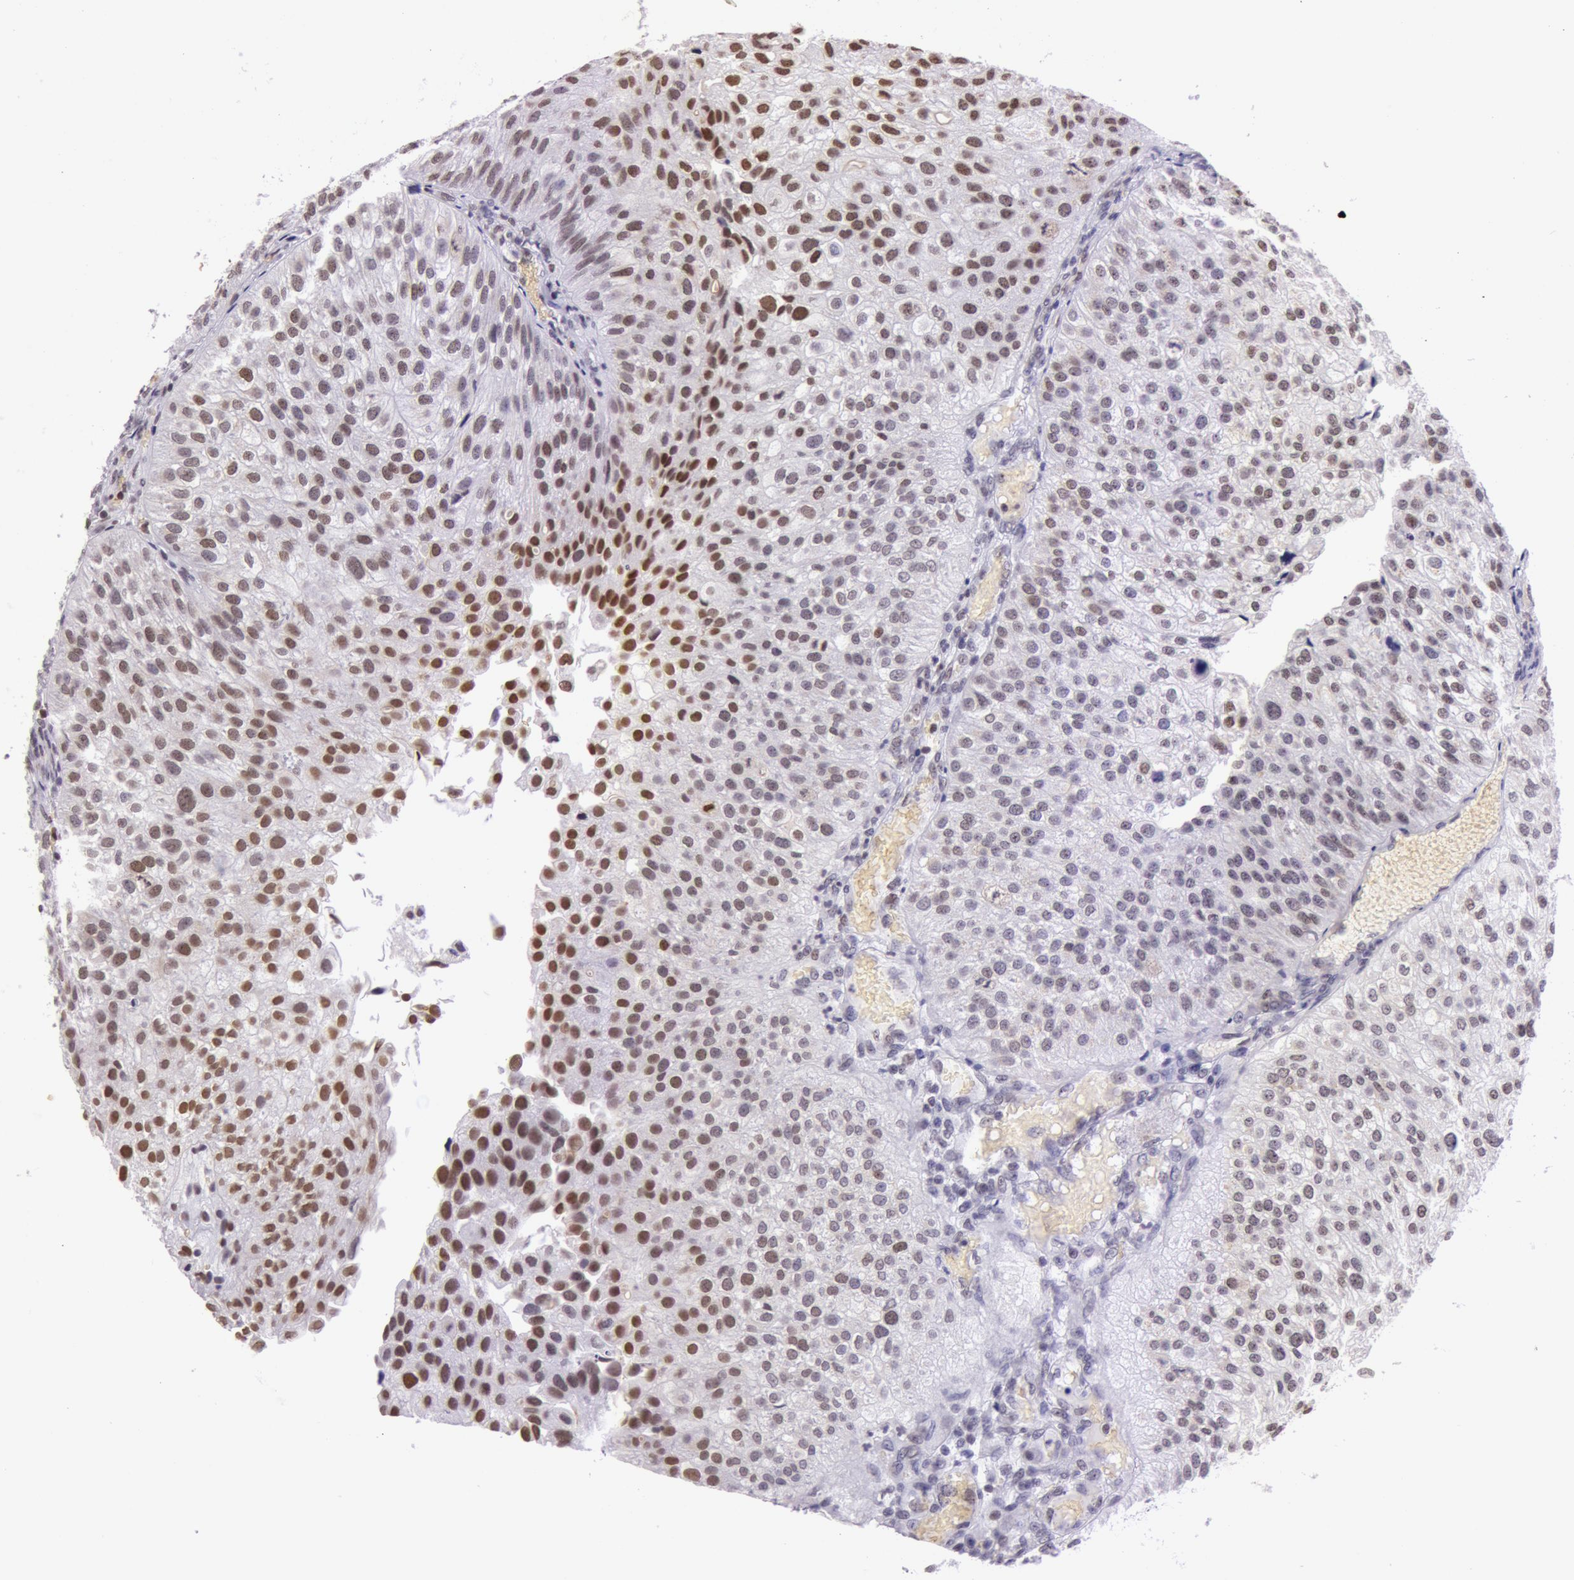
{"staining": {"intensity": "strong", "quantity": "25%-75%", "location": "nuclear"}, "tissue": "urothelial cancer", "cell_type": "Tumor cells", "image_type": "cancer", "snomed": [{"axis": "morphology", "description": "Urothelial carcinoma, Low grade"}, {"axis": "topography", "description": "Urinary bladder"}], "caption": "A brown stain labels strong nuclear staining of a protein in urothelial cancer tumor cells.", "gene": "NBN", "patient": {"sex": "female", "age": 89}}